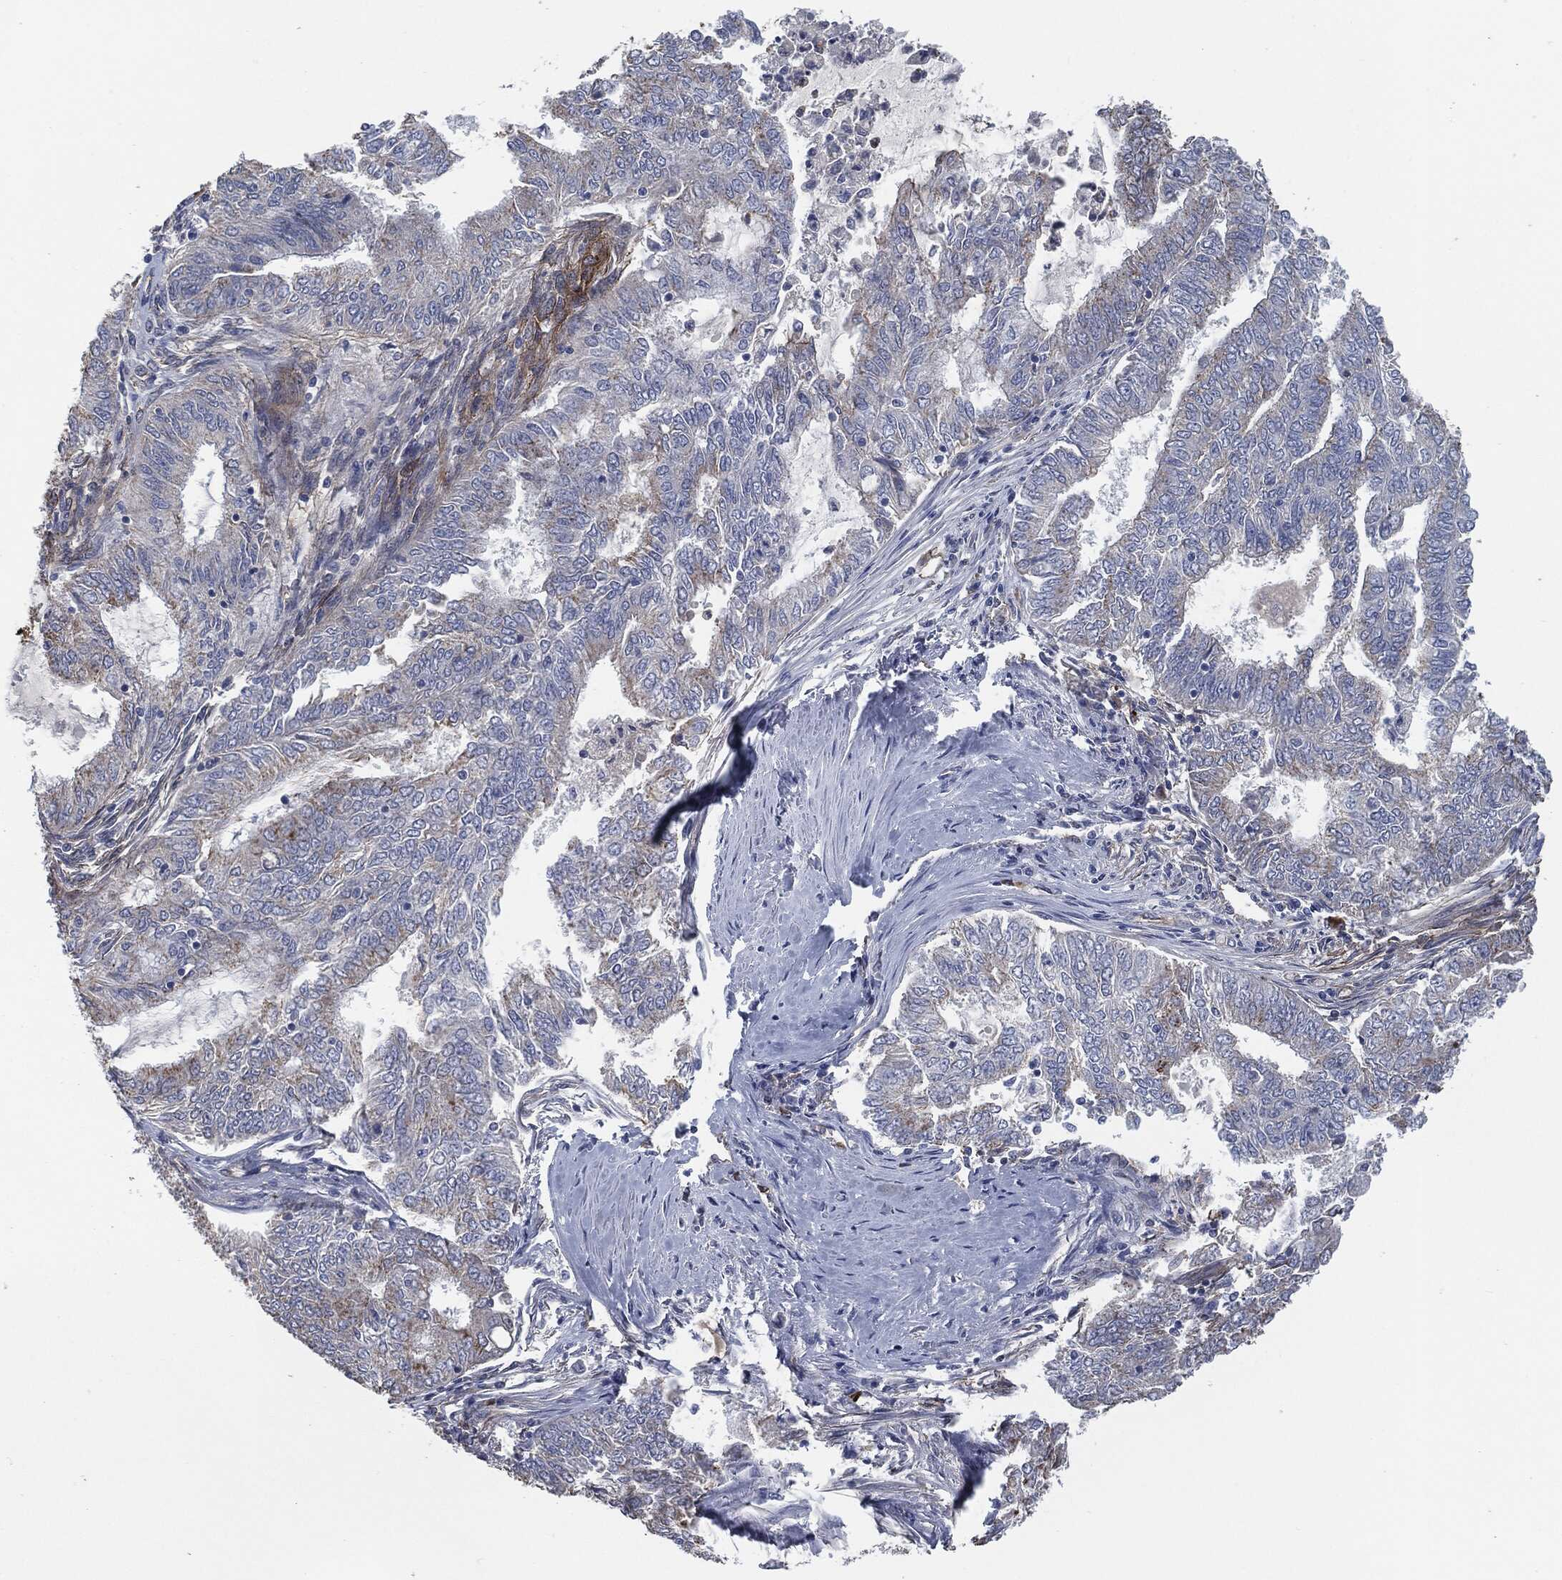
{"staining": {"intensity": "negative", "quantity": "none", "location": "none"}, "tissue": "endometrial cancer", "cell_type": "Tumor cells", "image_type": "cancer", "snomed": [{"axis": "morphology", "description": "Adenocarcinoma, NOS"}, {"axis": "topography", "description": "Endometrium"}], "caption": "IHC image of human adenocarcinoma (endometrial) stained for a protein (brown), which reveals no expression in tumor cells.", "gene": "SVIL", "patient": {"sex": "female", "age": 62}}